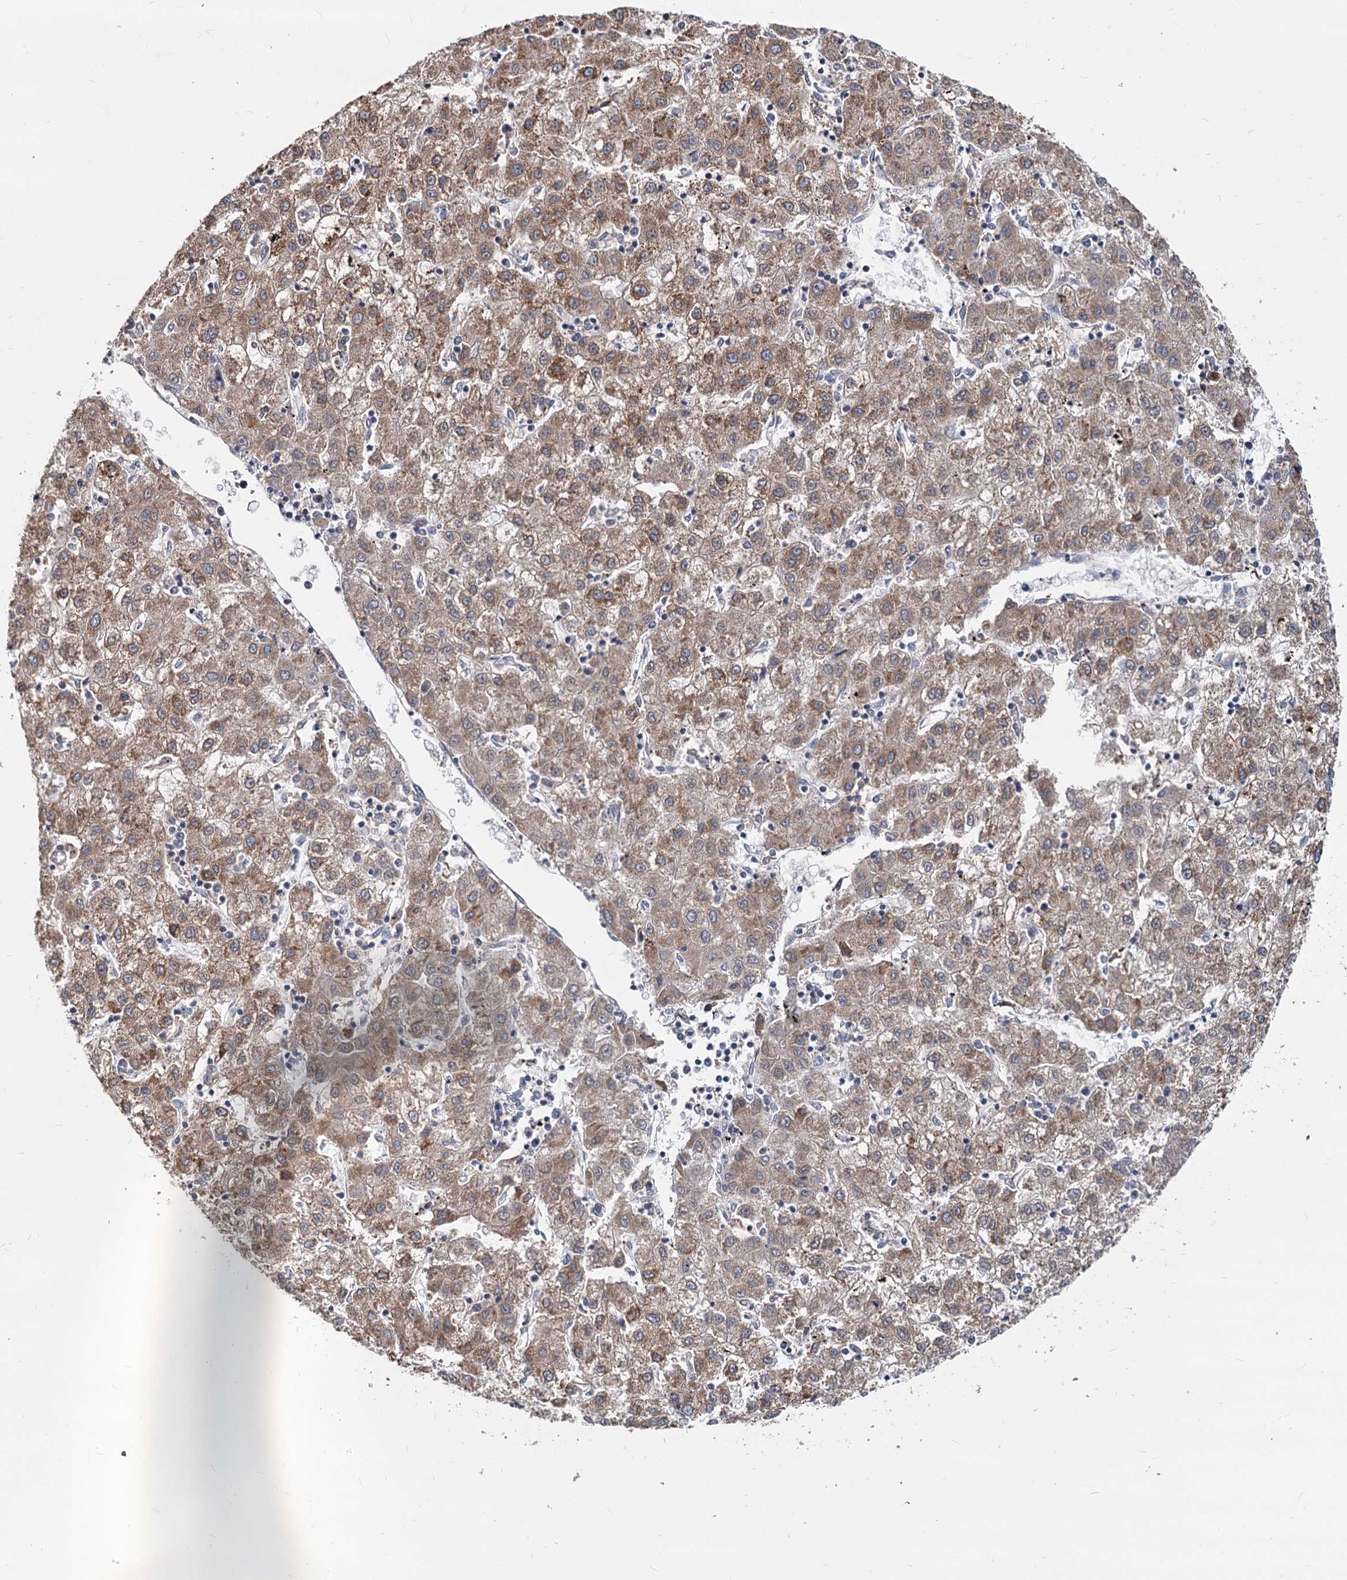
{"staining": {"intensity": "moderate", "quantity": ">75%", "location": "cytoplasmic/membranous"}, "tissue": "liver cancer", "cell_type": "Tumor cells", "image_type": "cancer", "snomed": [{"axis": "morphology", "description": "Carcinoma, Hepatocellular, NOS"}, {"axis": "topography", "description": "Liver"}], "caption": "About >75% of tumor cells in human liver cancer demonstrate moderate cytoplasmic/membranous protein expression as visualized by brown immunohistochemical staining.", "gene": "STIM1", "patient": {"sex": "male", "age": 72}}